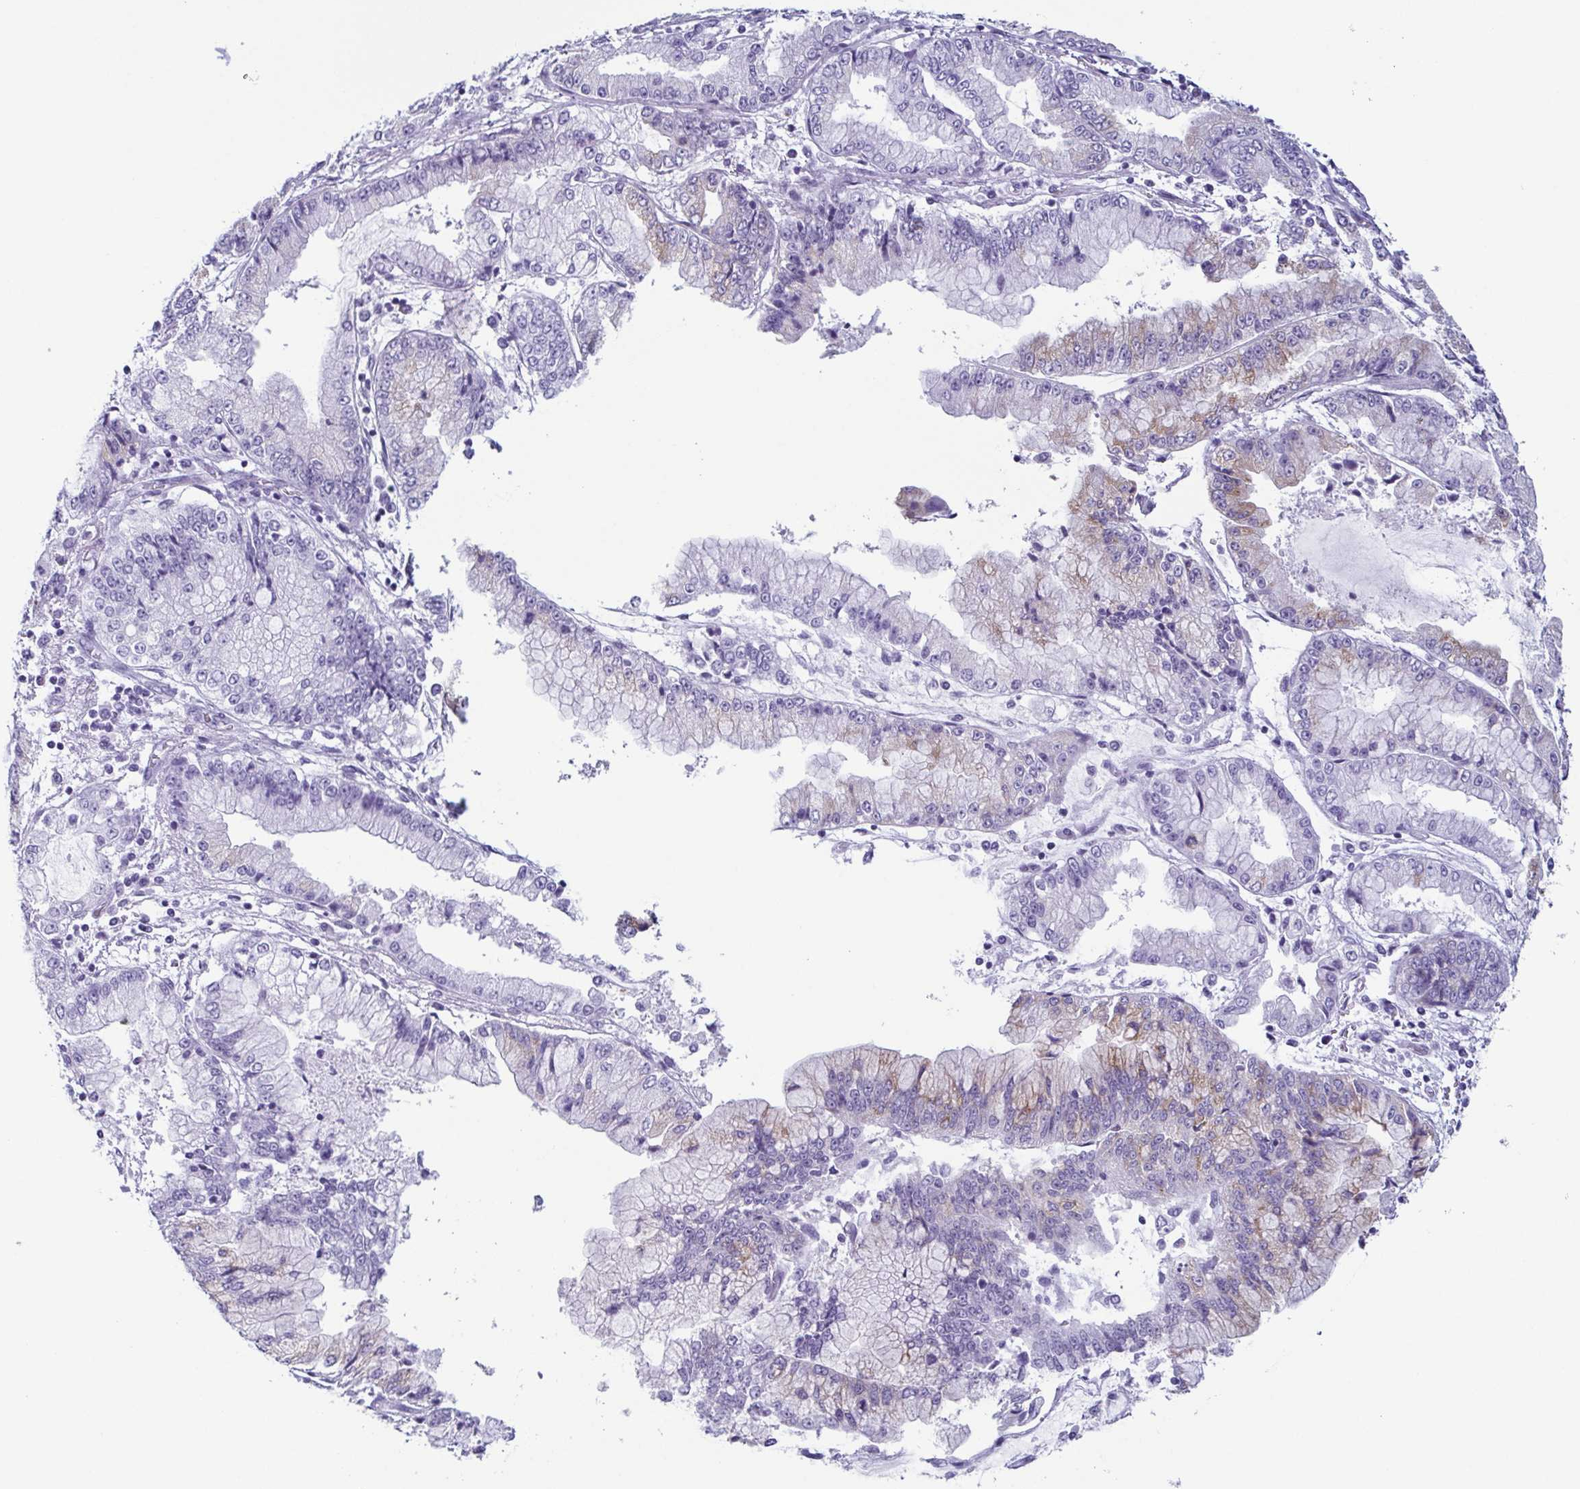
{"staining": {"intensity": "weak", "quantity": "<25%", "location": "cytoplasmic/membranous"}, "tissue": "stomach cancer", "cell_type": "Tumor cells", "image_type": "cancer", "snomed": [{"axis": "morphology", "description": "Adenocarcinoma, NOS"}, {"axis": "topography", "description": "Stomach, upper"}], "caption": "Tumor cells show no significant expression in stomach adenocarcinoma. The staining was performed using DAB (3,3'-diaminobenzidine) to visualize the protein expression in brown, while the nuclei were stained in blue with hematoxylin (Magnification: 20x).", "gene": "ENKUR", "patient": {"sex": "female", "age": 74}}